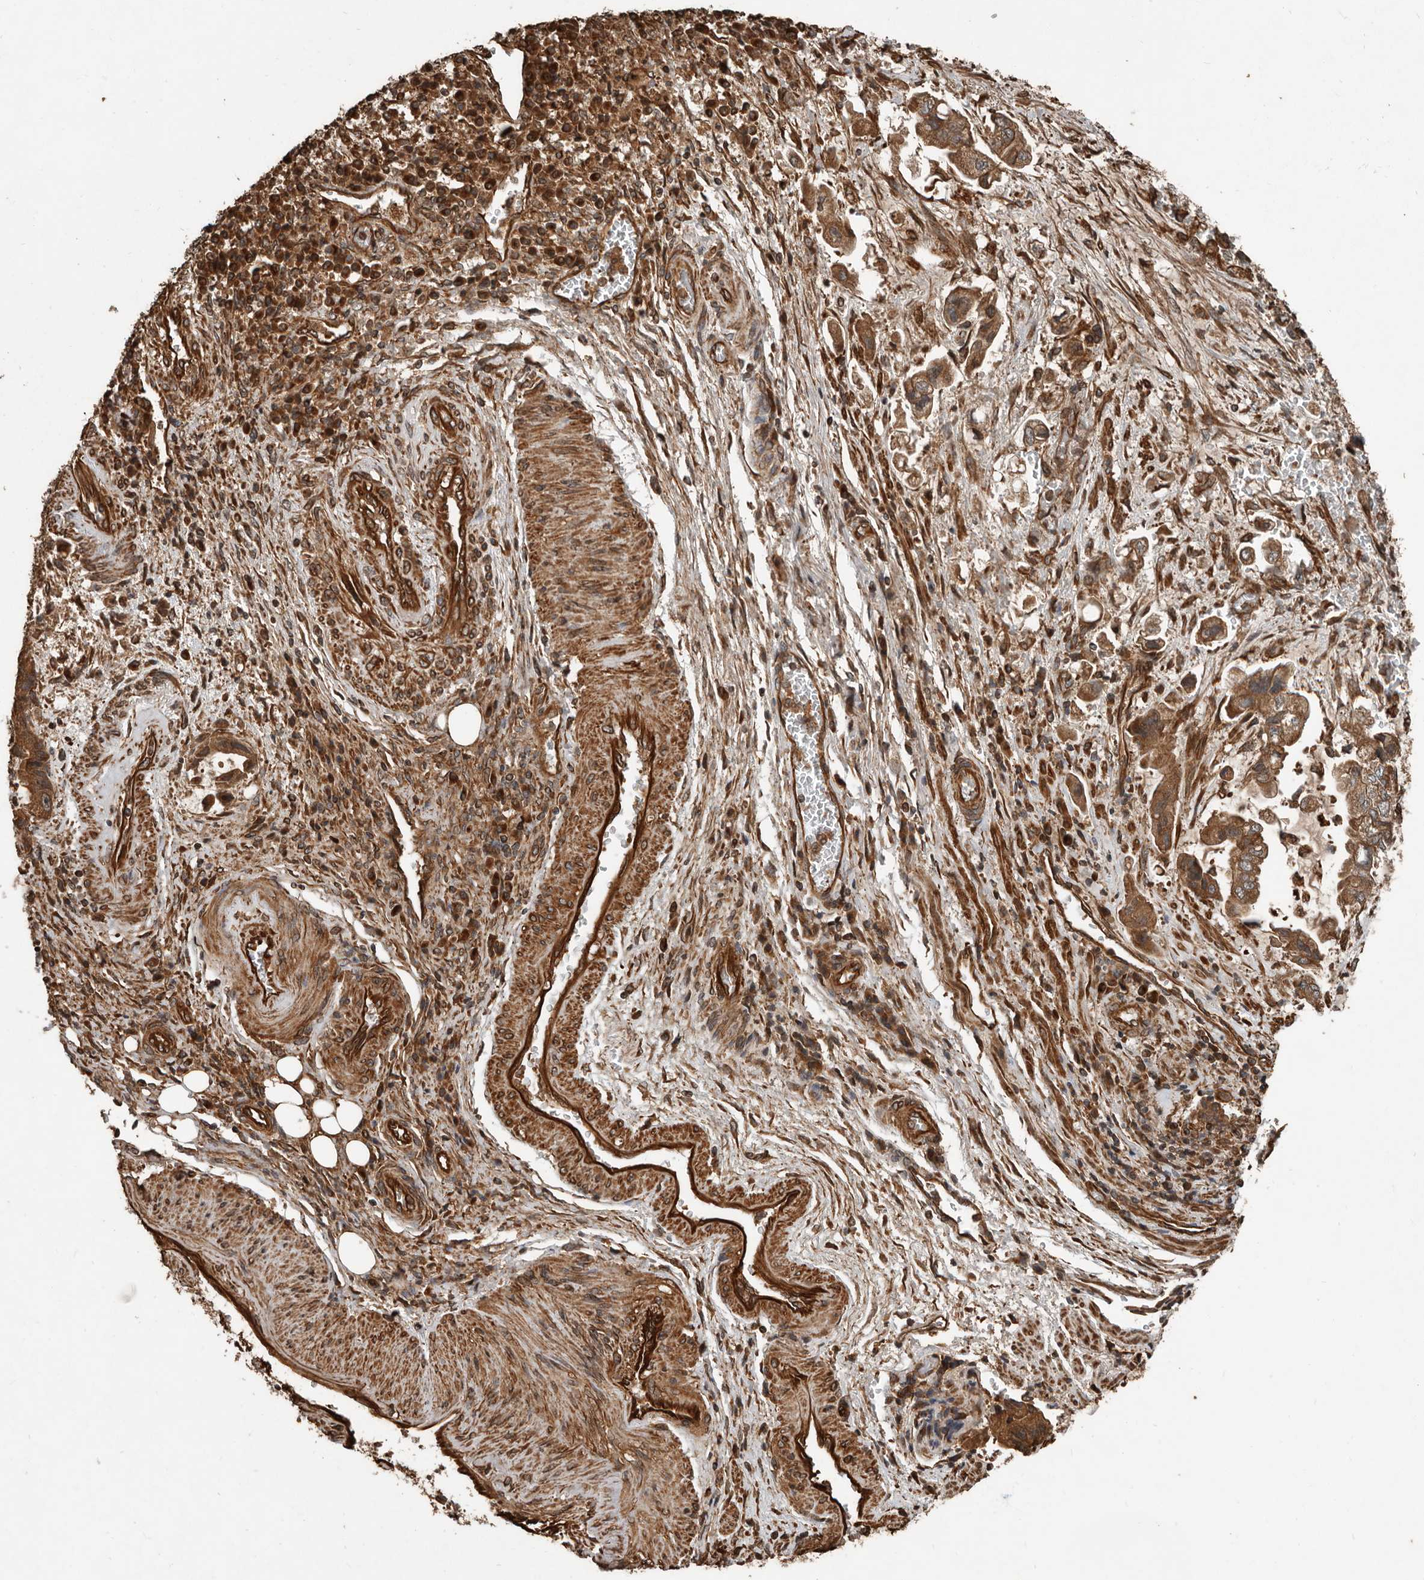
{"staining": {"intensity": "moderate", "quantity": ">75%", "location": "cytoplasmic/membranous"}, "tissue": "stomach cancer", "cell_type": "Tumor cells", "image_type": "cancer", "snomed": [{"axis": "morphology", "description": "Adenocarcinoma, NOS"}, {"axis": "topography", "description": "Stomach"}], "caption": "Moderate cytoplasmic/membranous expression for a protein is seen in about >75% of tumor cells of stomach adenocarcinoma using IHC.", "gene": "YOD1", "patient": {"sex": "male", "age": 62}}